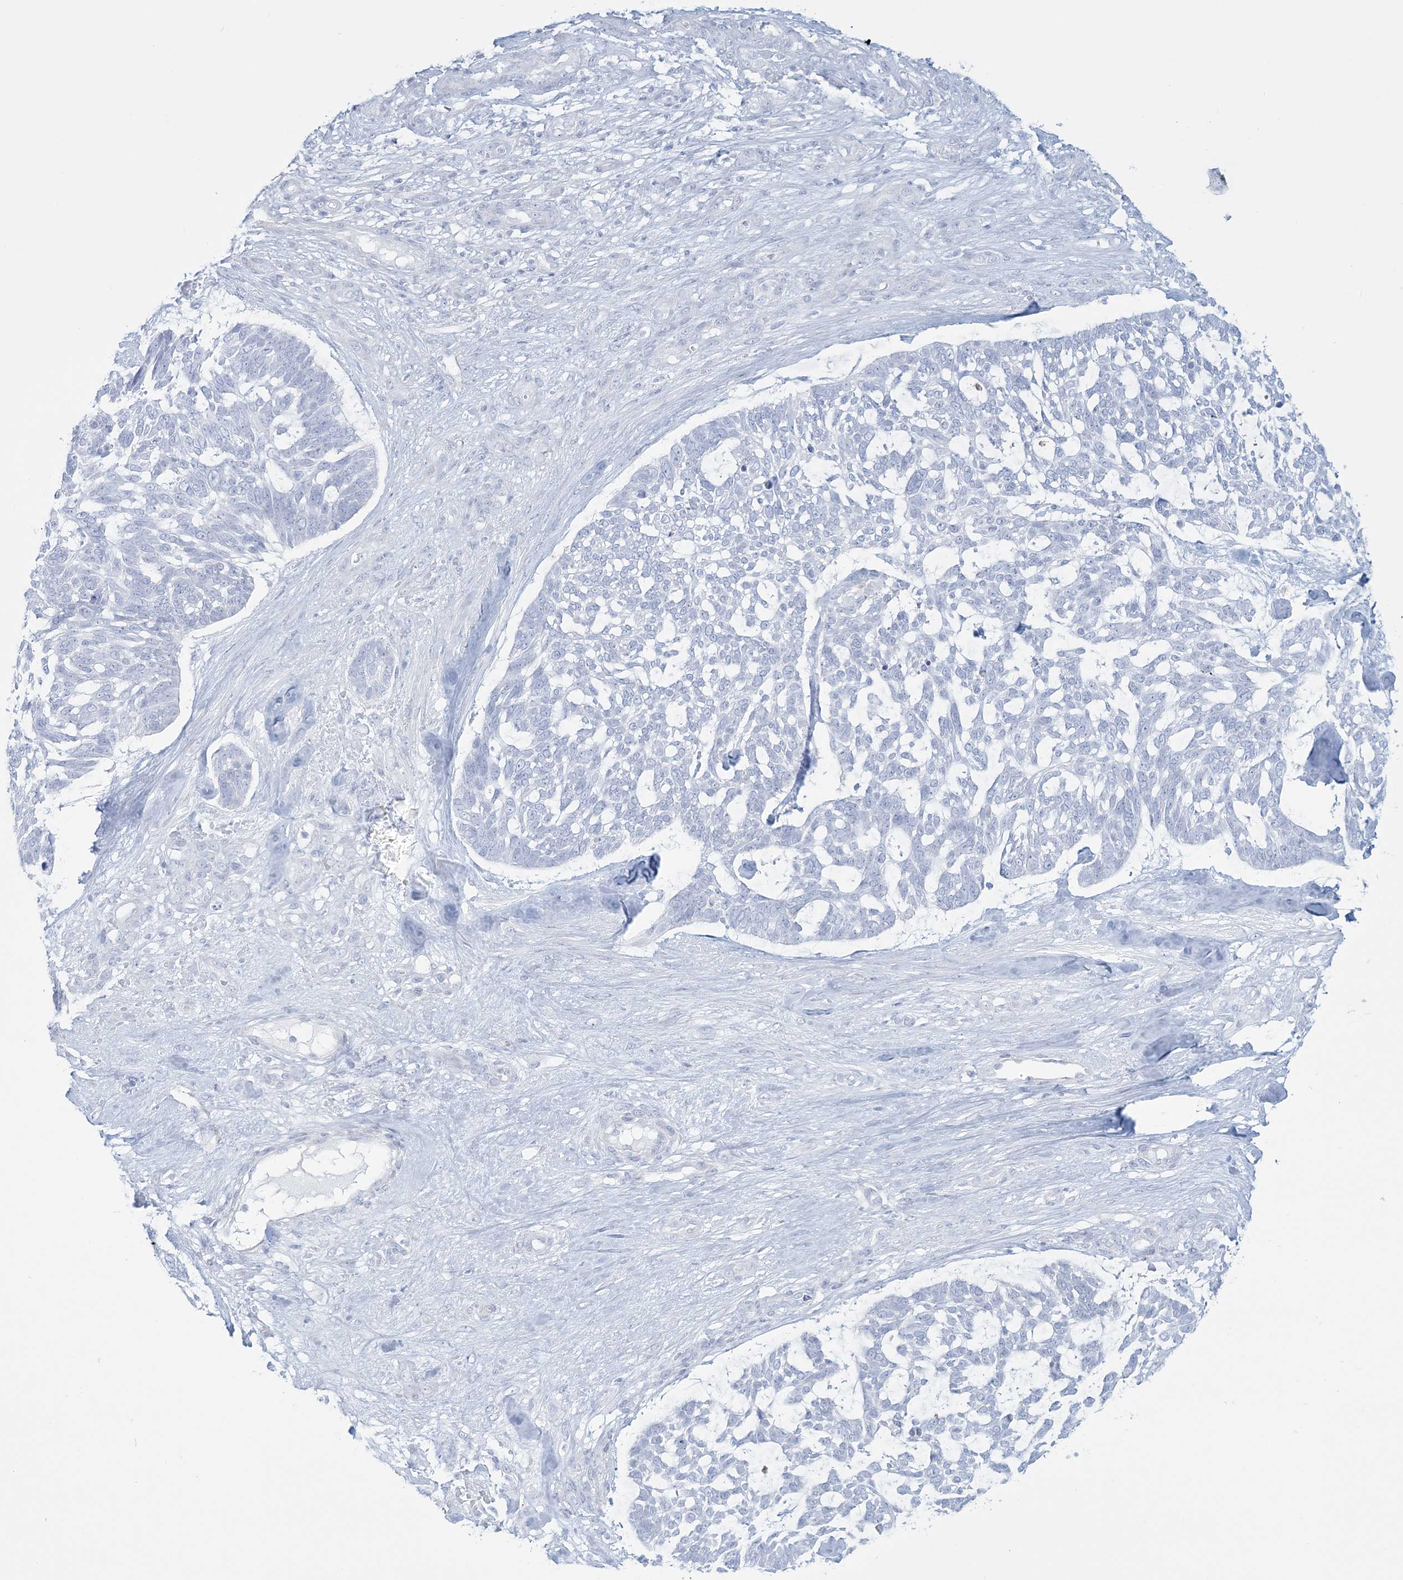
{"staining": {"intensity": "negative", "quantity": "none", "location": "none"}, "tissue": "skin cancer", "cell_type": "Tumor cells", "image_type": "cancer", "snomed": [{"axis": "morphology", "description": "Basal cell carcinoma"}, {"axis": "topography", "description": "Skin"}], "caption": "Tumor cells show no significant positivity in skin cancer (basal cell carcinoma). (Stains: DAB (3,3'-diaminobenzidine) immunohistochemistry with hematoxylin counter stain, Microscopy: brightfield microscopy at high magnification).", "gene": "ADGB", "patient": {"sex": "male", "age": 88}}